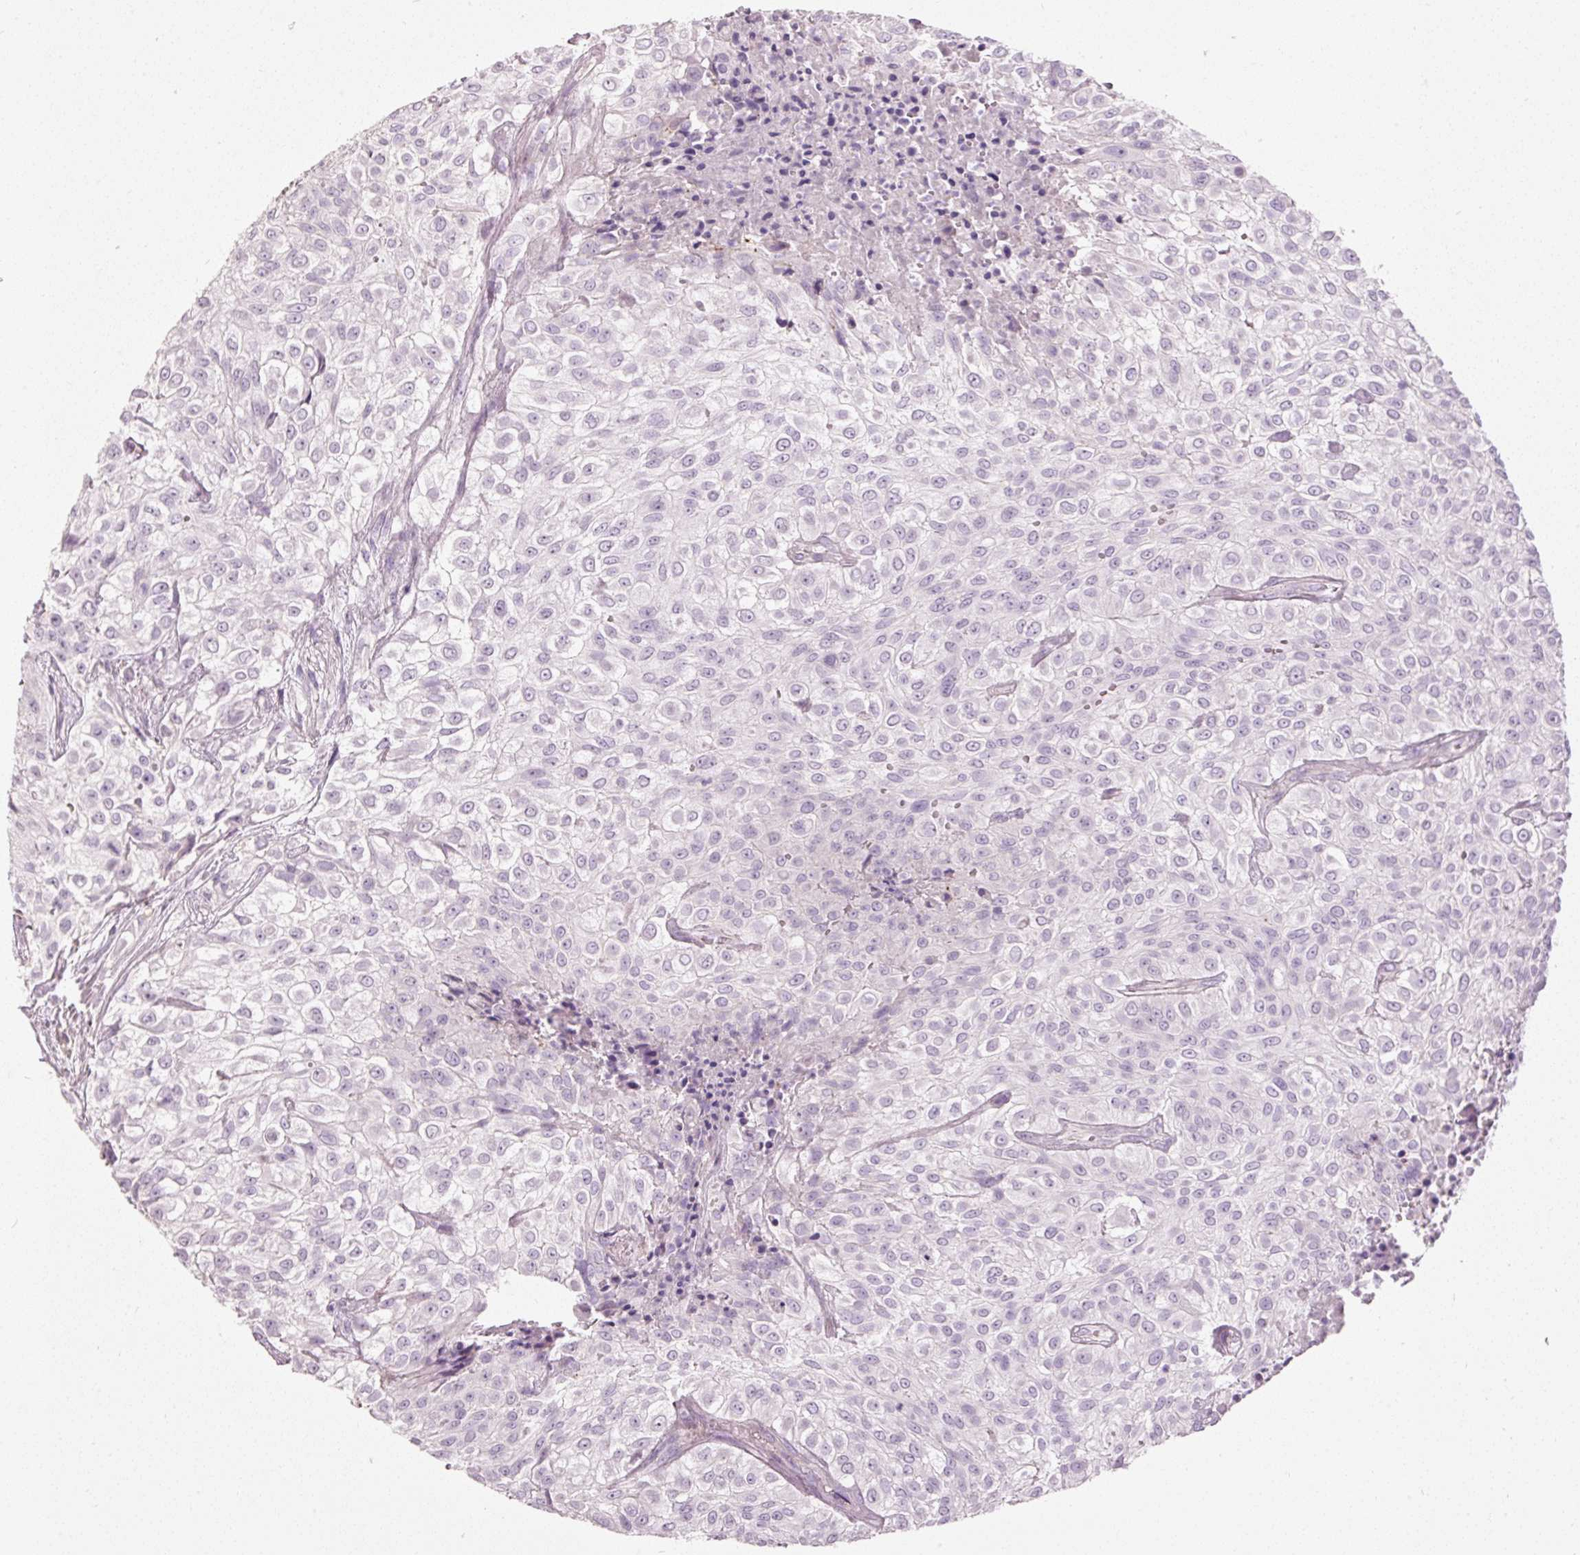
{"staining": {"intensity": "negative", "quantity": "none", "location": "none"}, "tissue": "urothelial cancer", "cell_type": "Tumor cells", "image_type": "cancer", "snomed": [{"axis": "morphology", "description": "Urothelial carcinoma, High grade"}, {"axis": "topography", "description": "Urinary bladder"}], "caption": "Human urothelial cancer stained for a protein using immunohistochemistry (IHC) exhibits no positivity in tumor cells.", "gene": "MUC5AC", "patient": {"sex": "male", "age": 56}}